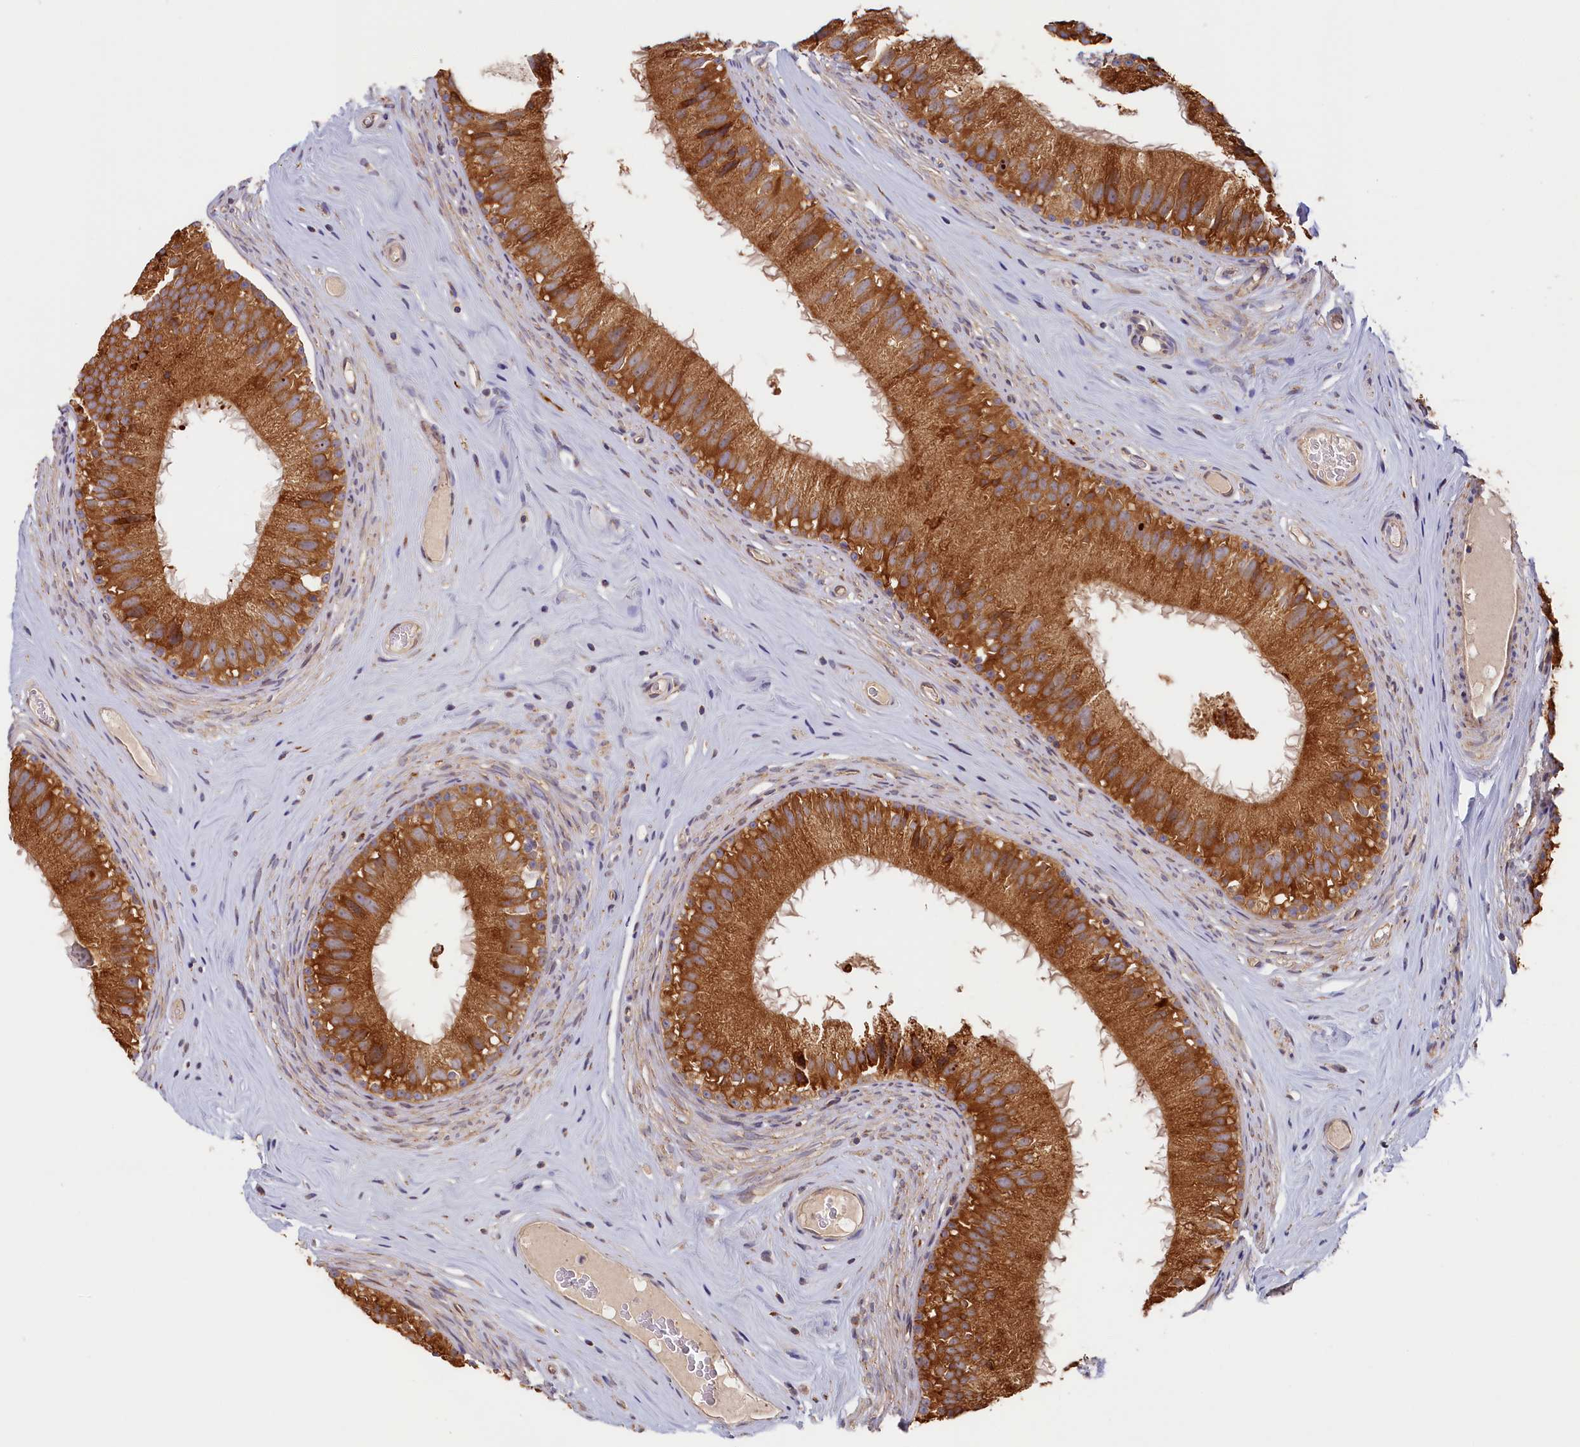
{"staining": {"intensity": "strong", "quantity": ">75%", "location": "cytoplasmic/membranous"}, "tissue": "epididymis", "cell_type": "Glandular cells", "image_type": "normal", "snomed": [{"axis": "morphology", "description": "Normal tissue, NOS"}, {"axis": "topography", "description": "Epididymis"}], "caption": "Epididymis stained with immunohistochemistry exhibits strong cytoplasmic/membranous expression in approximately >75% of glandular cells.", "gene": "CEP44", "patient": {"sex": "male", "age": 45}}